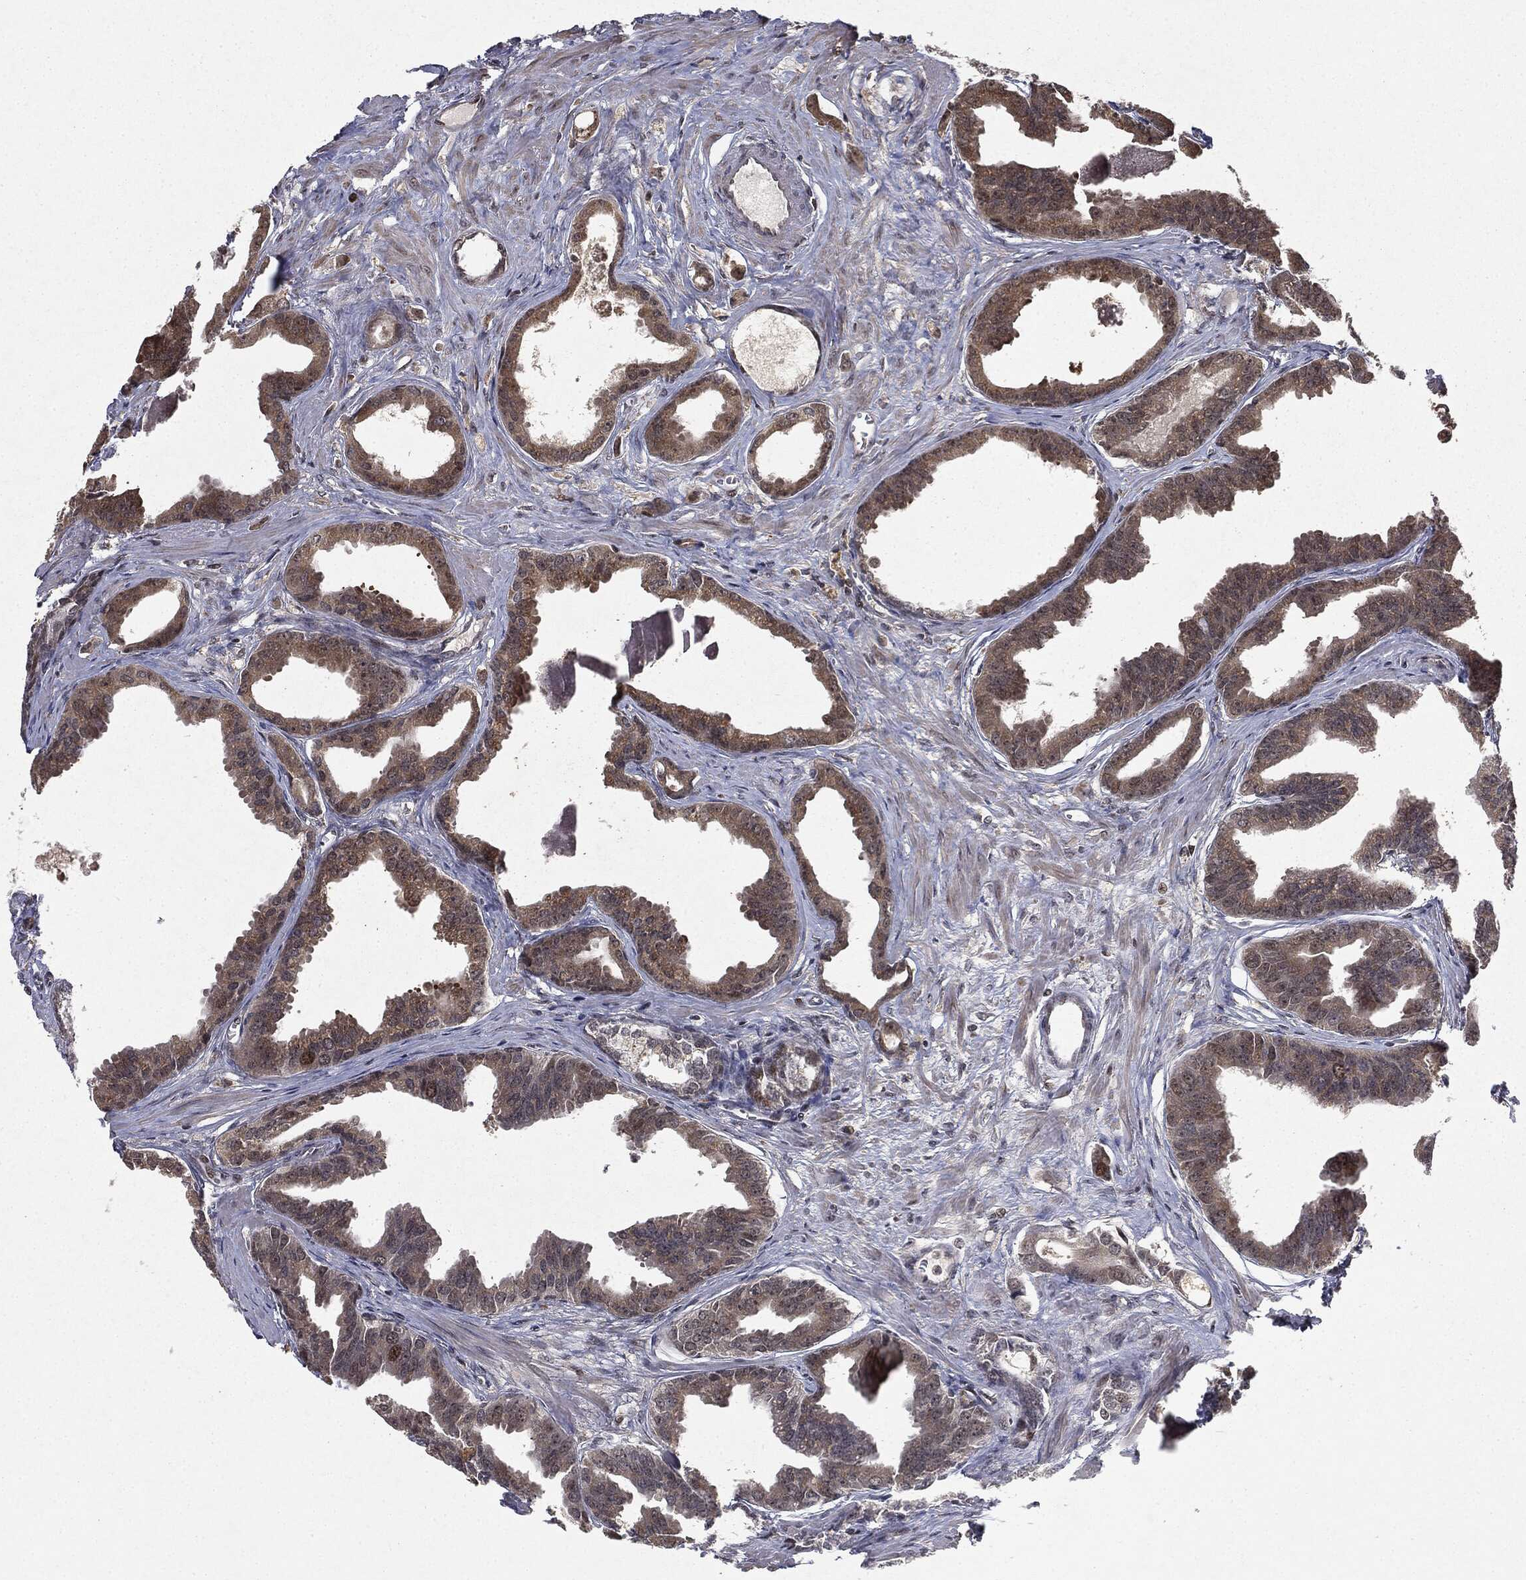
{"staining": {"intensity": "moderate", "quantity": "25%-75%", "location": "cytoplasmic/membranous"}, "tissue": "prostate cancer", "cell_type": "Tumor cells", "image_type": "cancer", "snomed": [{"axis": "morphology", "description": "Adenocarcinoma, NOS"}, {"axis": "topography", "description": "Prostate"}], "caption": "Prostate adenocarcinoma stained with a brown dye displays moderate cytoplasmic/membranous positive expression in approximately 25%-75% of tumor cells.", "gene": "ZNHIT6", "patient": {"sex": "male", "age": 66}}